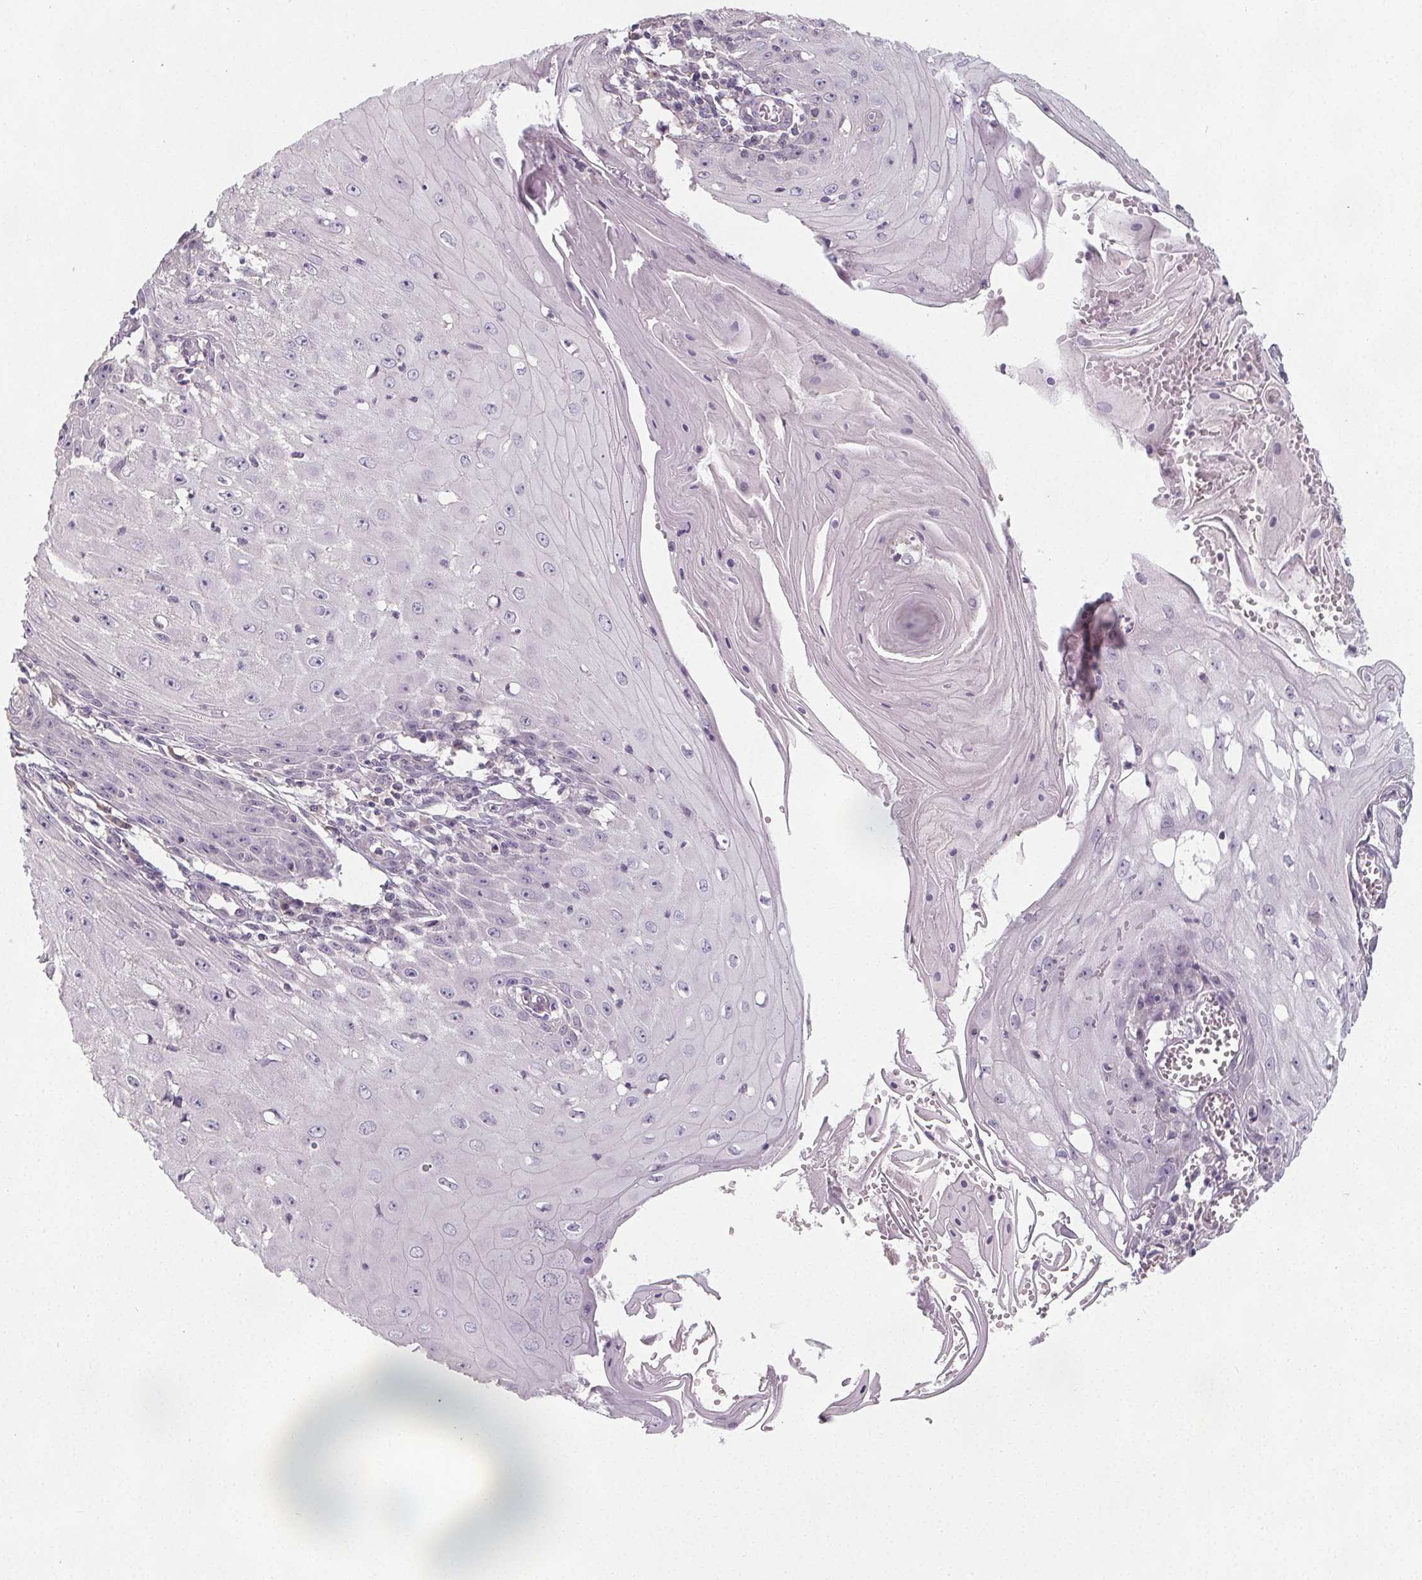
{"staining": {"intensity": "negative", "quantity": "none", "location": "none"}, "tissue": "skin cancer", "cell_type": "Tumor cells", "image_type": "cancer", "snomed": [{"axis": "morphology", "description": "Squamous cell carcinoma, NOS"}, {"axis": "topography", "description": "Skin"}], "caption": "An image of skin cancer stained for a protein displays no brown staining in tumor cells.", "gene": "SLC26A2", "patient": {"sex": "female", "age": 73}}